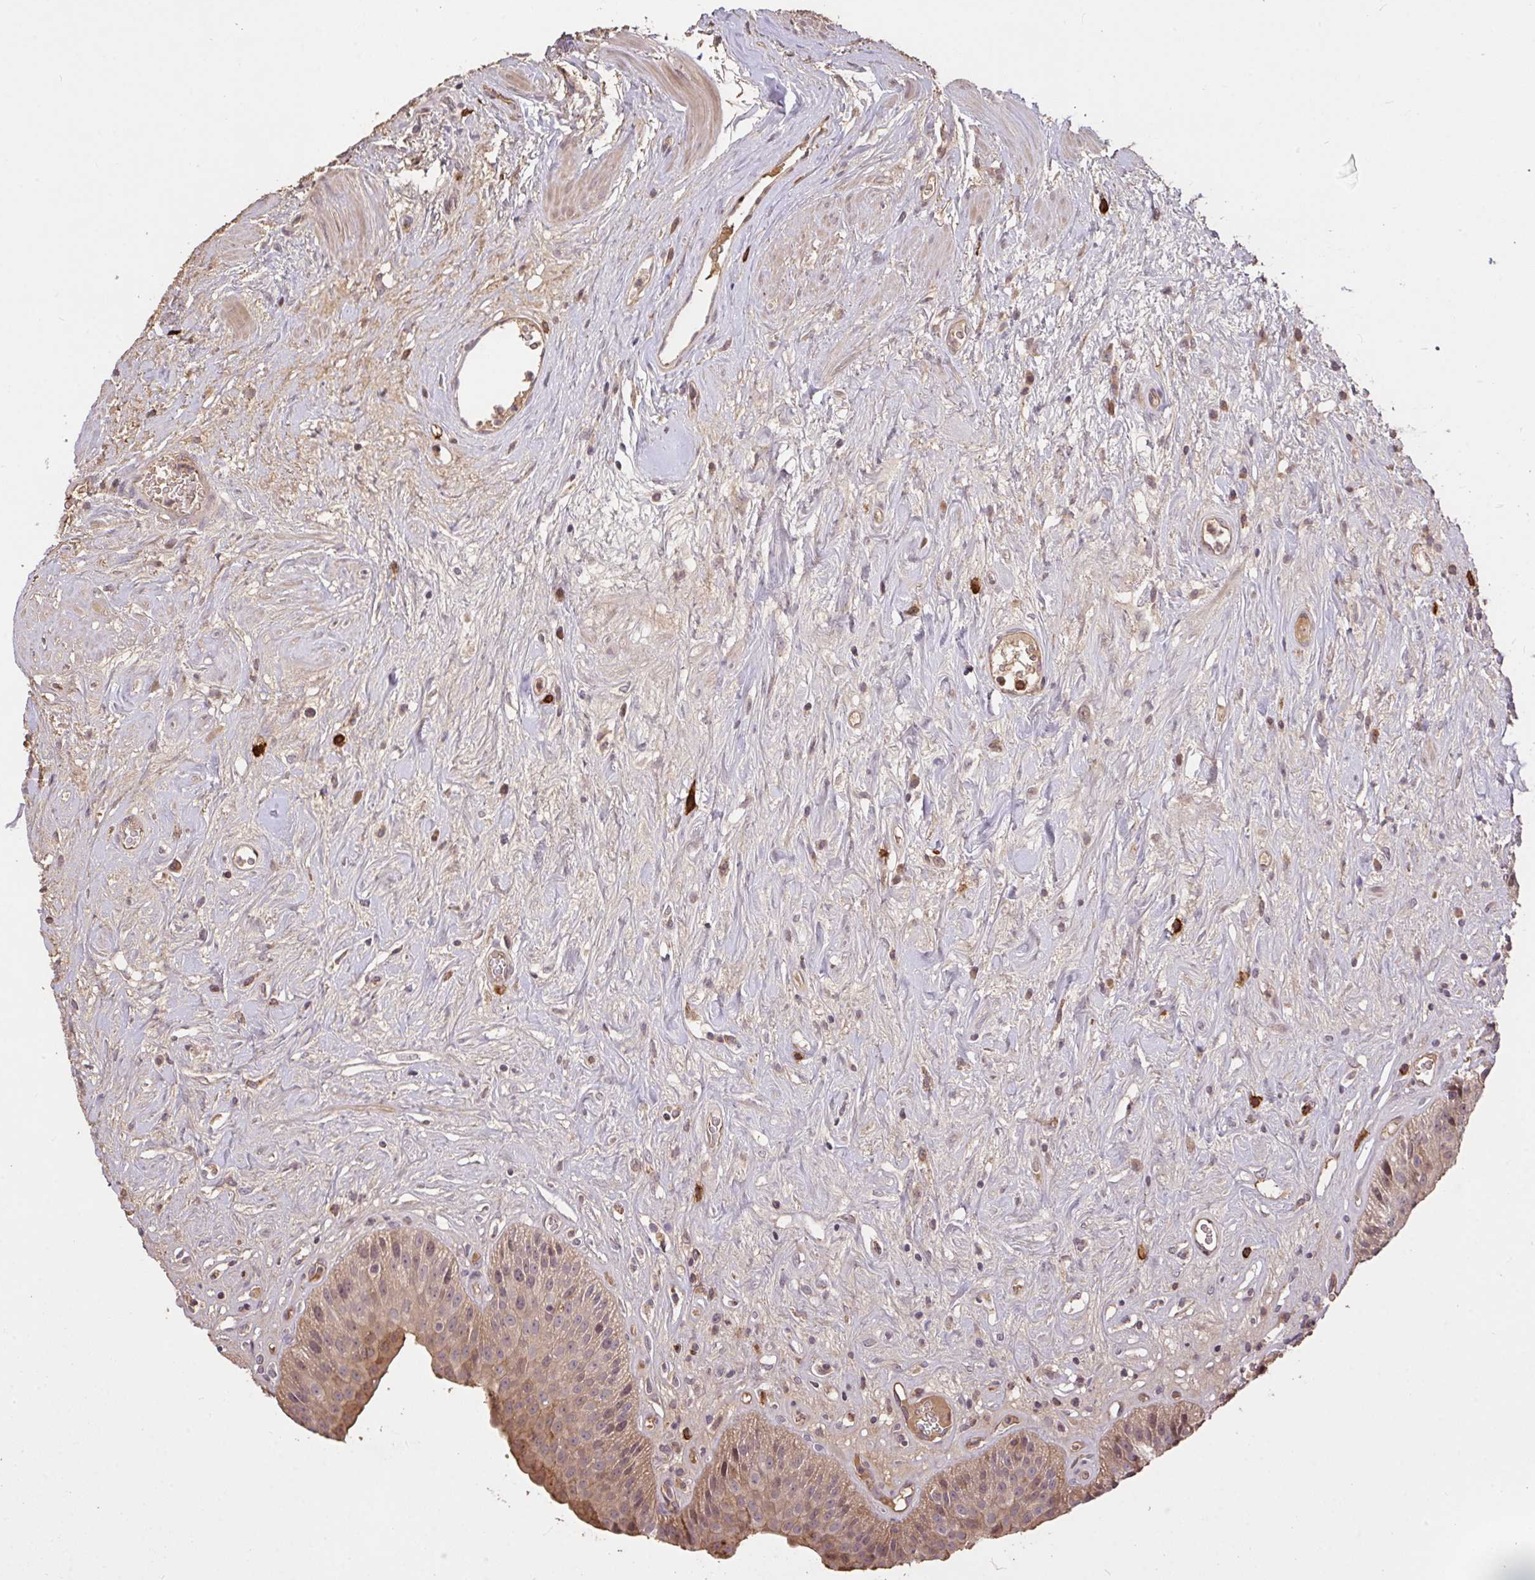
{"staining": {"intensity": "moderate", "quantity": "<25%", "location": "cytoplasmic/membranous,nuclear"}, "tissue": "urinary bladder", "cell_type": "Urothelial cells", "image_type": "normal", "snomed": [{"axis": "morphology", "description": "Normal tissue, NOS"}, {"axis": "topography", "description": "Urinary bladder"}], "caption": "High-magnification brightfield microscopy of unremarkable urinary bladder stained with DAB (3,3'-diaminobenzidine) (brown) and counterstained with hematoxylin (blue). urothelial cells exhibit moderate cytoplasmic/membranous,nuclear staining is identified in about<25% of cells.", "gene": "FCER1A", "patient": {"sex": "female", "age": 56}}